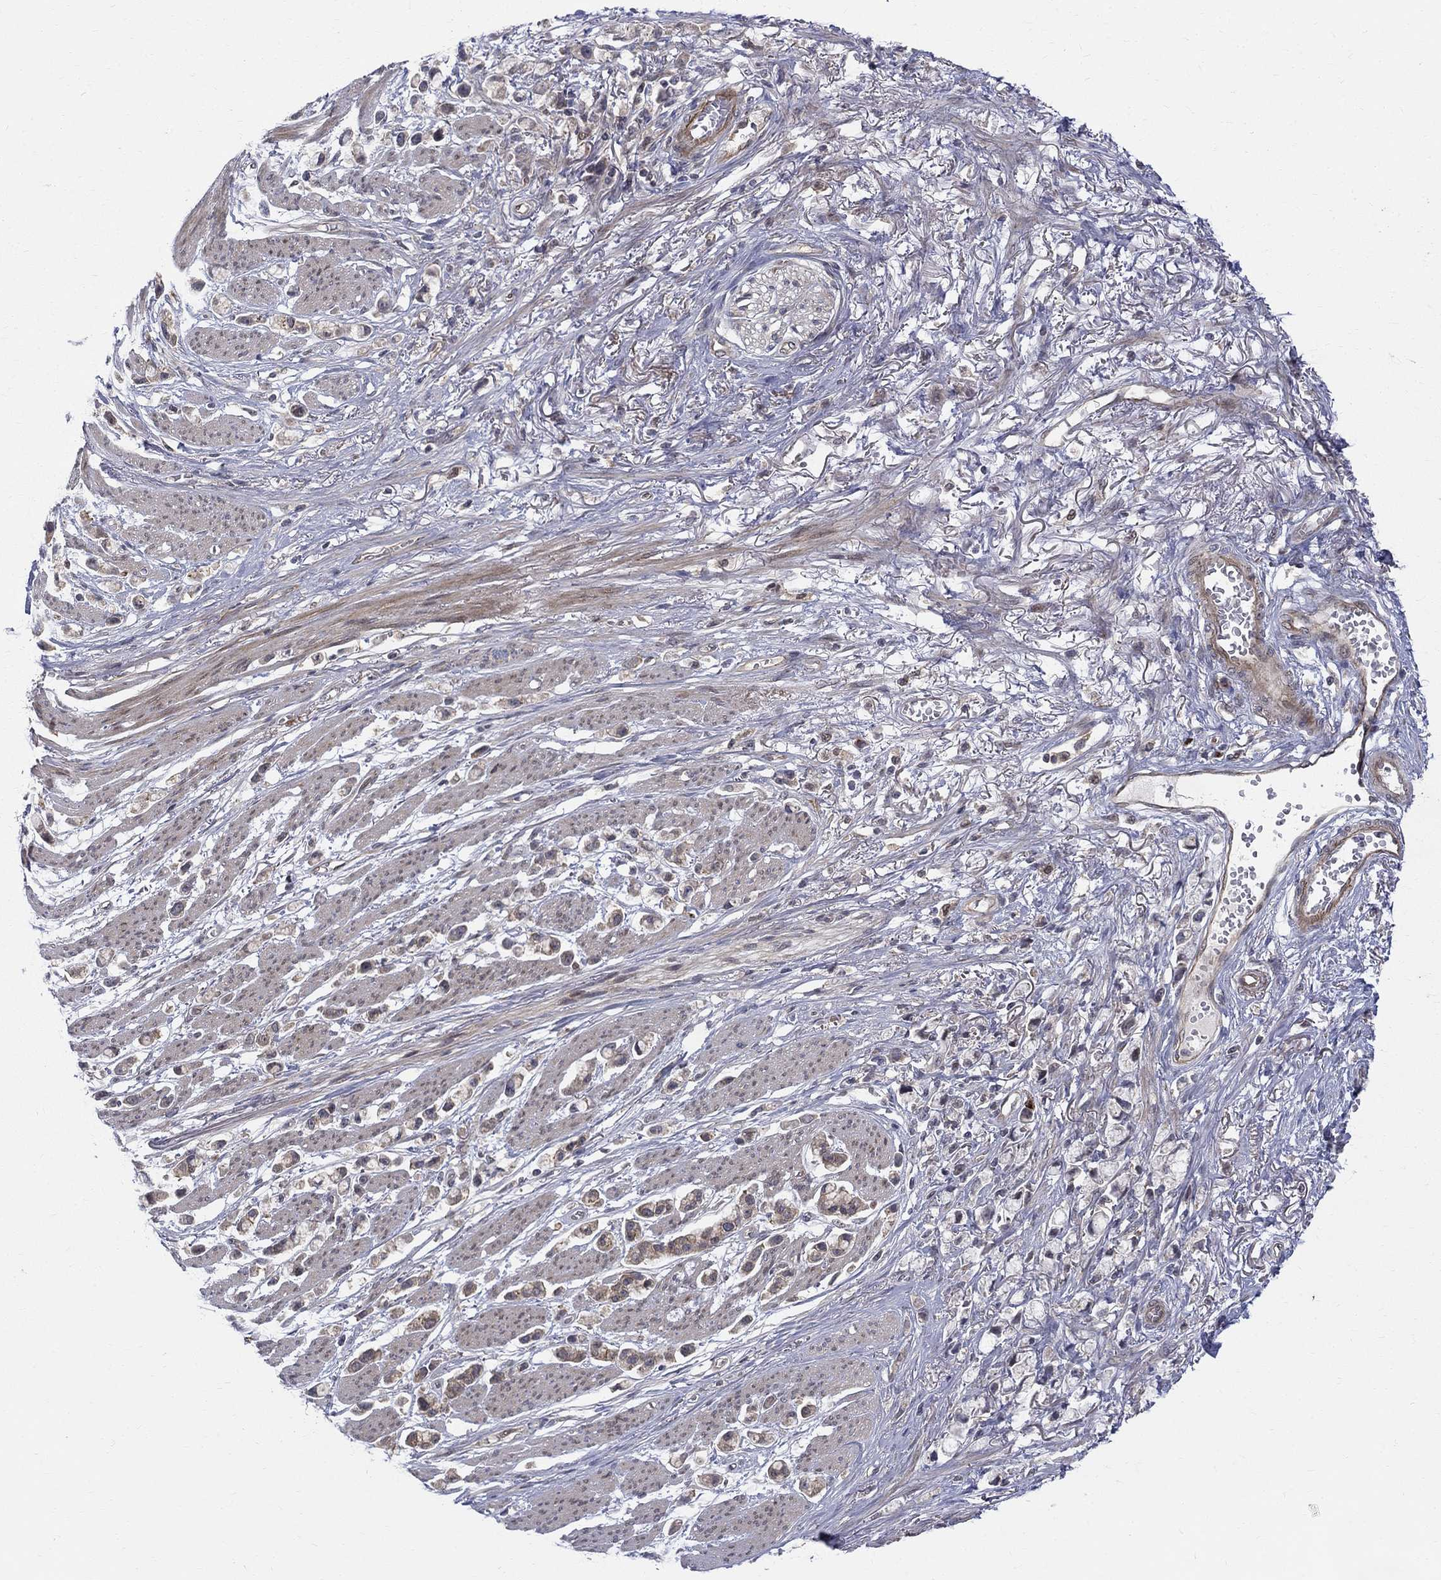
{"staining": {"intensity": "negative", "quantity": "none", "location": "none"}, "tissue": "stomach cancer", "cell_type": "Tumor cells", "image_type": "cancer", "snomed": [{"axis": "morphology", "description": "Adenocarcinoma, NOS"}, {"axis": "topography", "description": "Stomach"}], "caption": "Stomach cancer (adenocarcinoma) was stained to show a protein in brown. There is no significant positivity in tumor cells. (Stains: DAB IHC with hematoxylin counter stain, Microscopy: brightfield microscopy at high magnification).", "gene": "WDR19", "patient": {"sex": "female", "age": 81}}